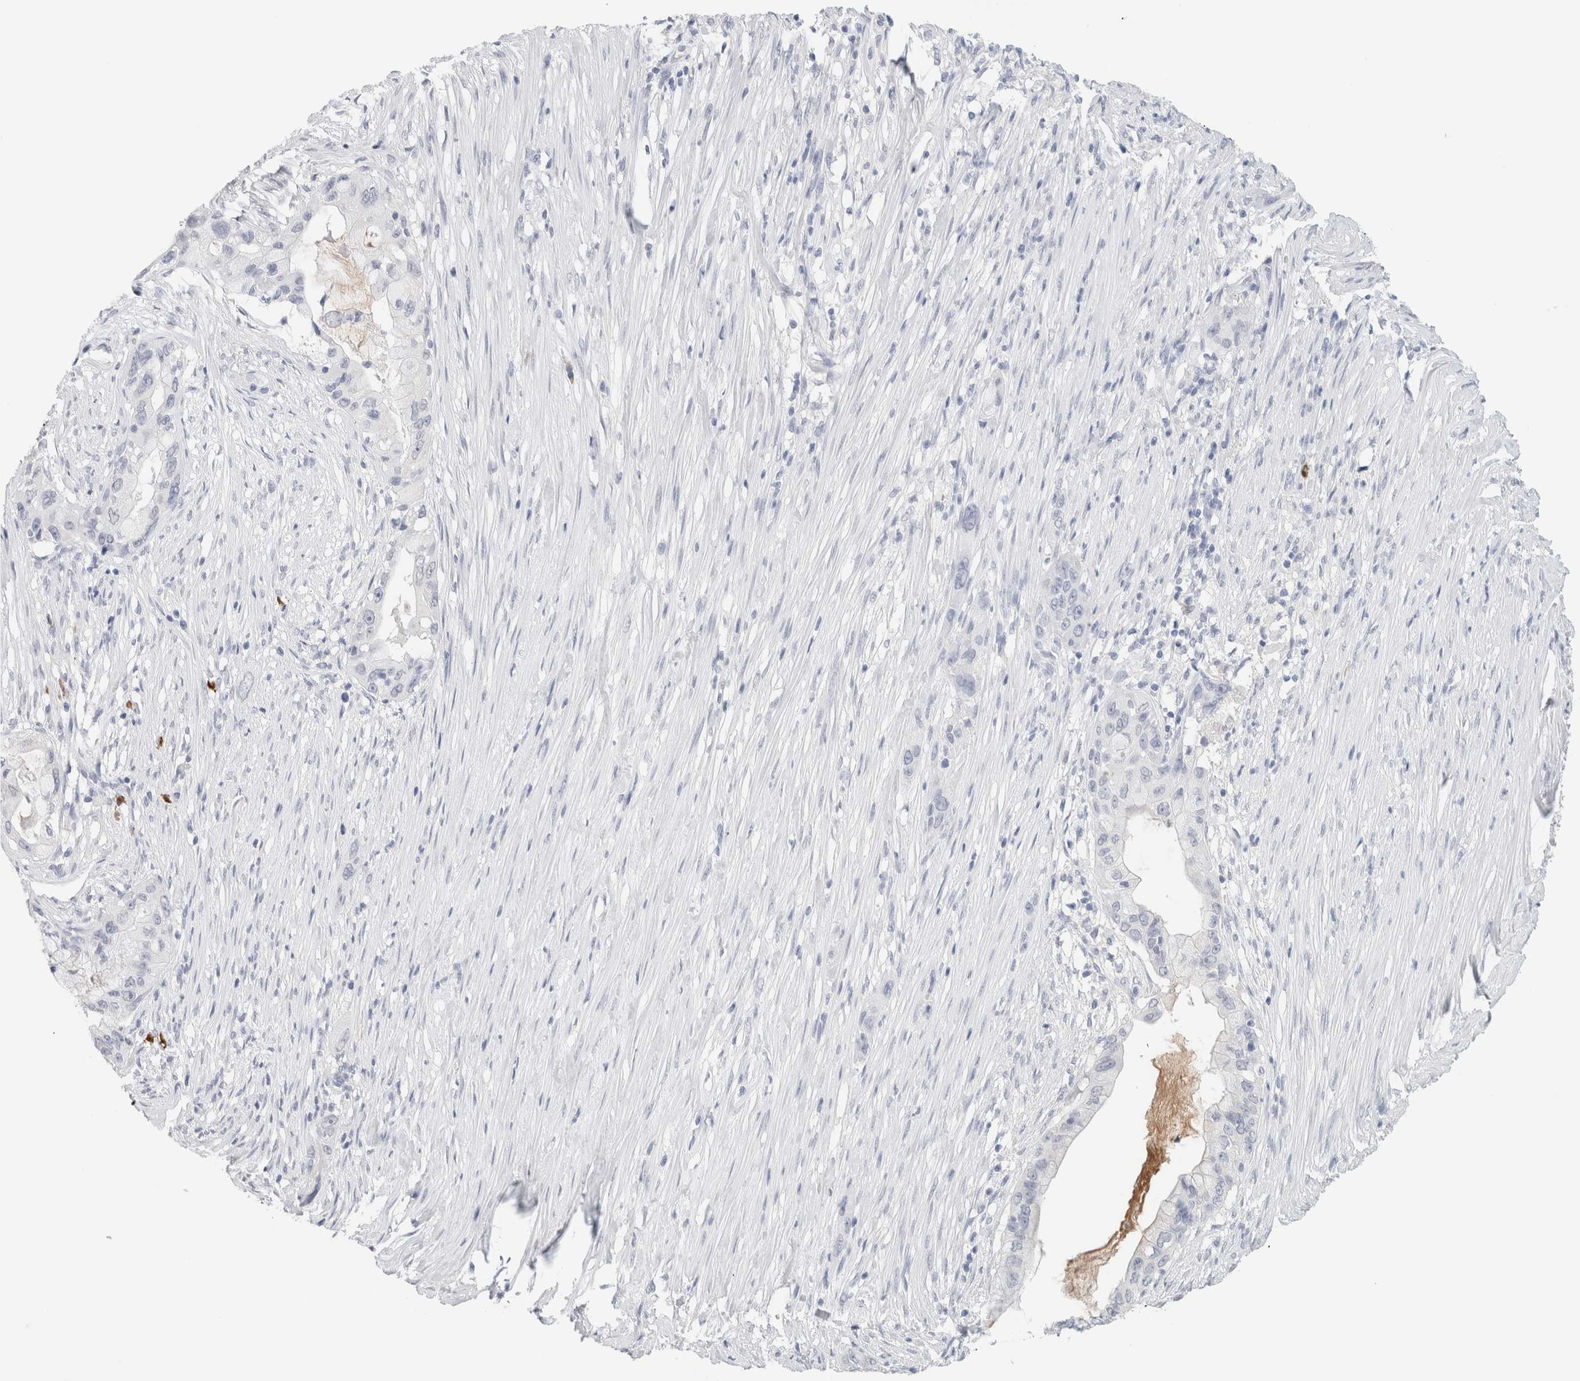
{"staining": {"intensity": "negative", "quantity": "none", "location": "none"}, "tissue": "pancreatic cancer", "cell_type": "Tumor cells", "image_type": "cancer", "snomed": [{"axis": "morphology", "description": "Adenocarcinoma, NOS"}, {"axis": "topography", "description": "Pancreas"}], "caption": "Immunohistochemistry (IHC) of human adenocarcinoma (pancreatic) exhibits no positivity in tumor cells.", "gene": "IL6", "patient": {"sex": "male", "age": 53}}